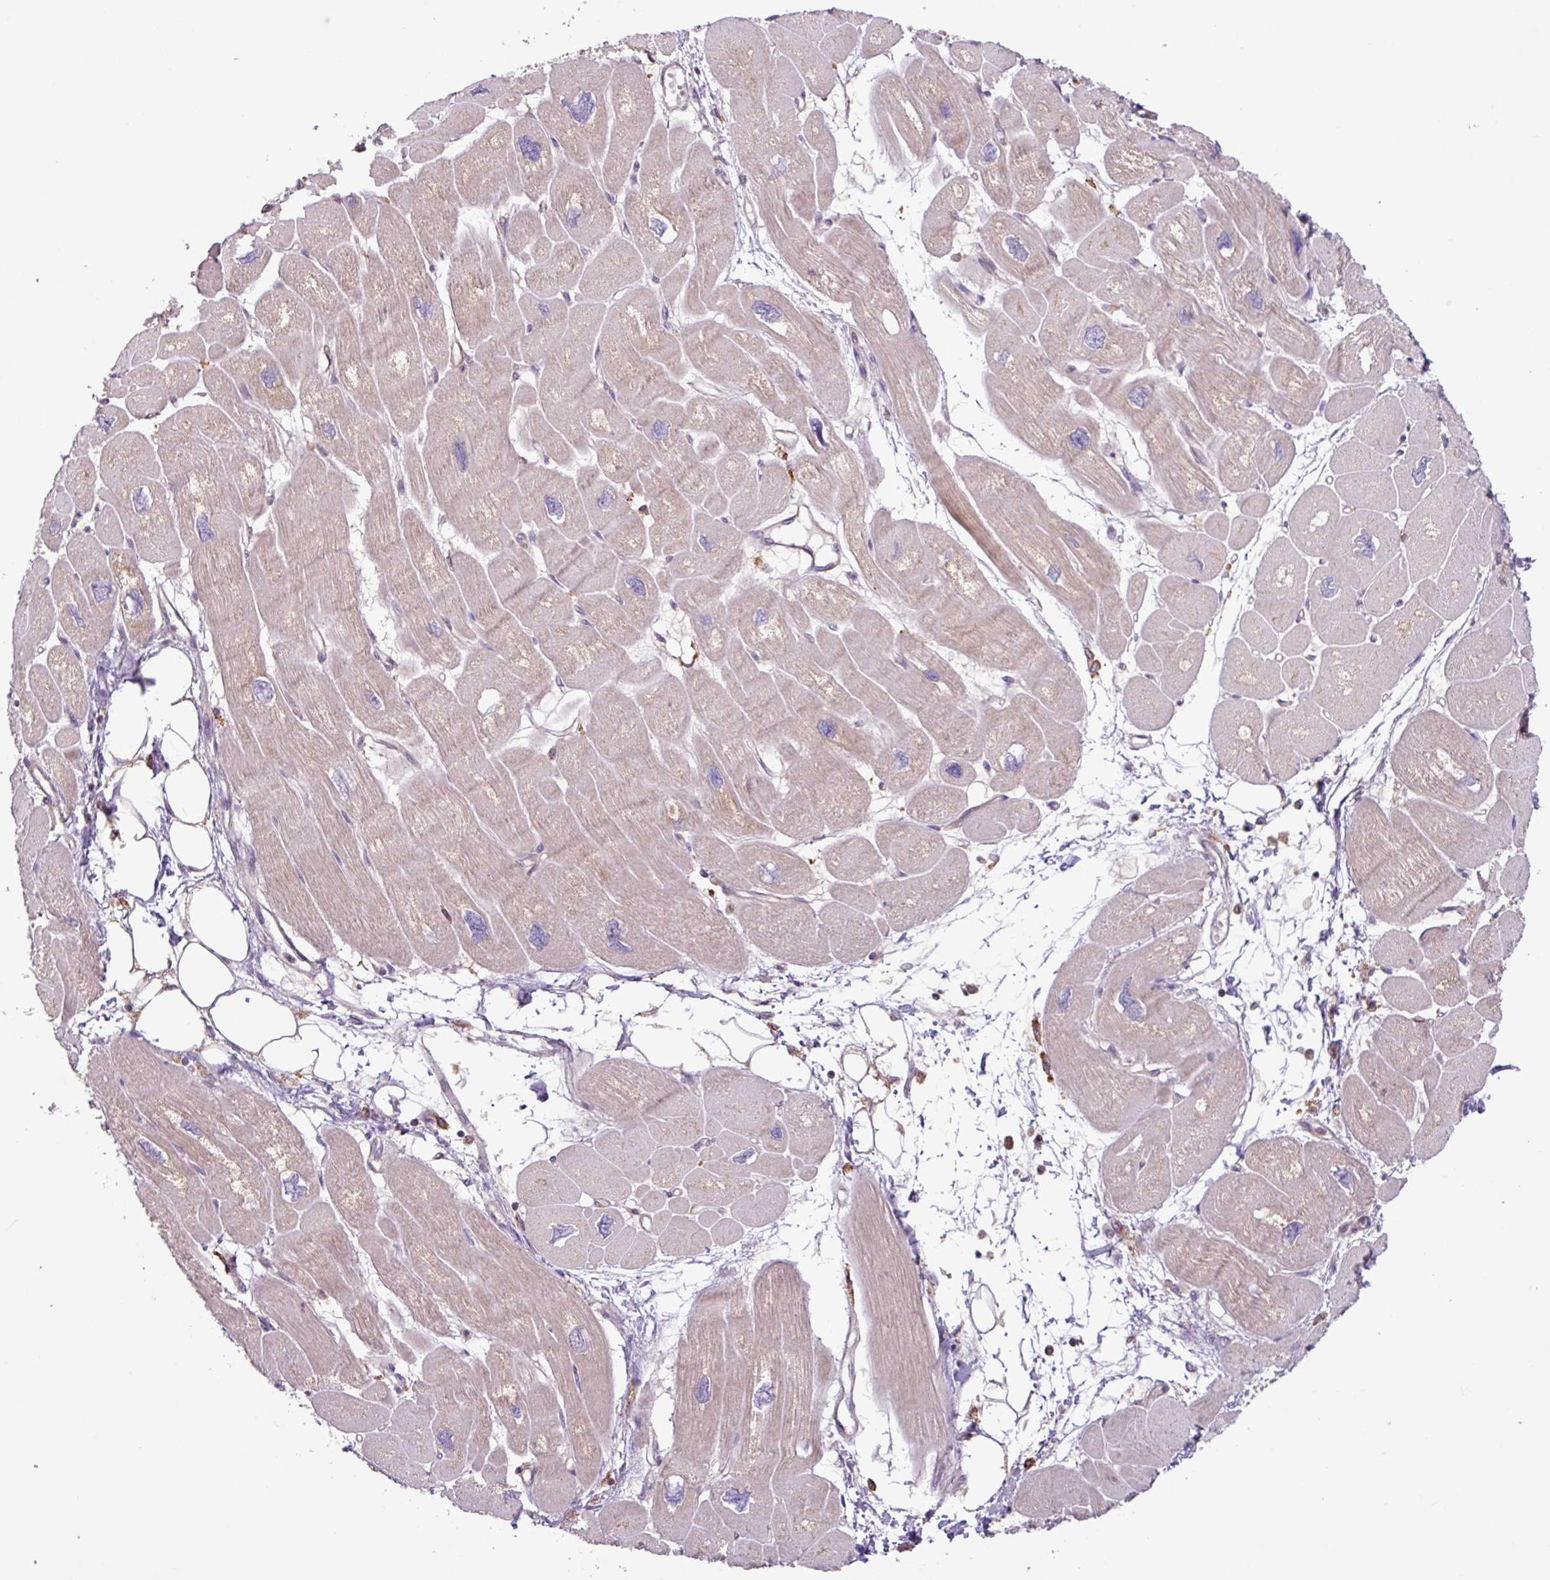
{"staining": {"intensity": "weak", "quantity": "25%-75%", "location": "cytoplasmic/membranous"}, "tissue": "heart muscle", "cell_type": "Cardiomyocytes", "image_type": "normal", "snomed": [{"axis": "morphology", "description": "Normal tissue, NOS"}, {"axis": "topography", "description": "Heart"}], "caption": "A high-resolution image shows IHC staining of normal heart muscle, which shows weak cytoplasmic/membranous positivity in approximately 25%-75% of cardiomyocytes.", "gene": "ARHGEF25", "patient": {"sex": "male", "age": 42}}